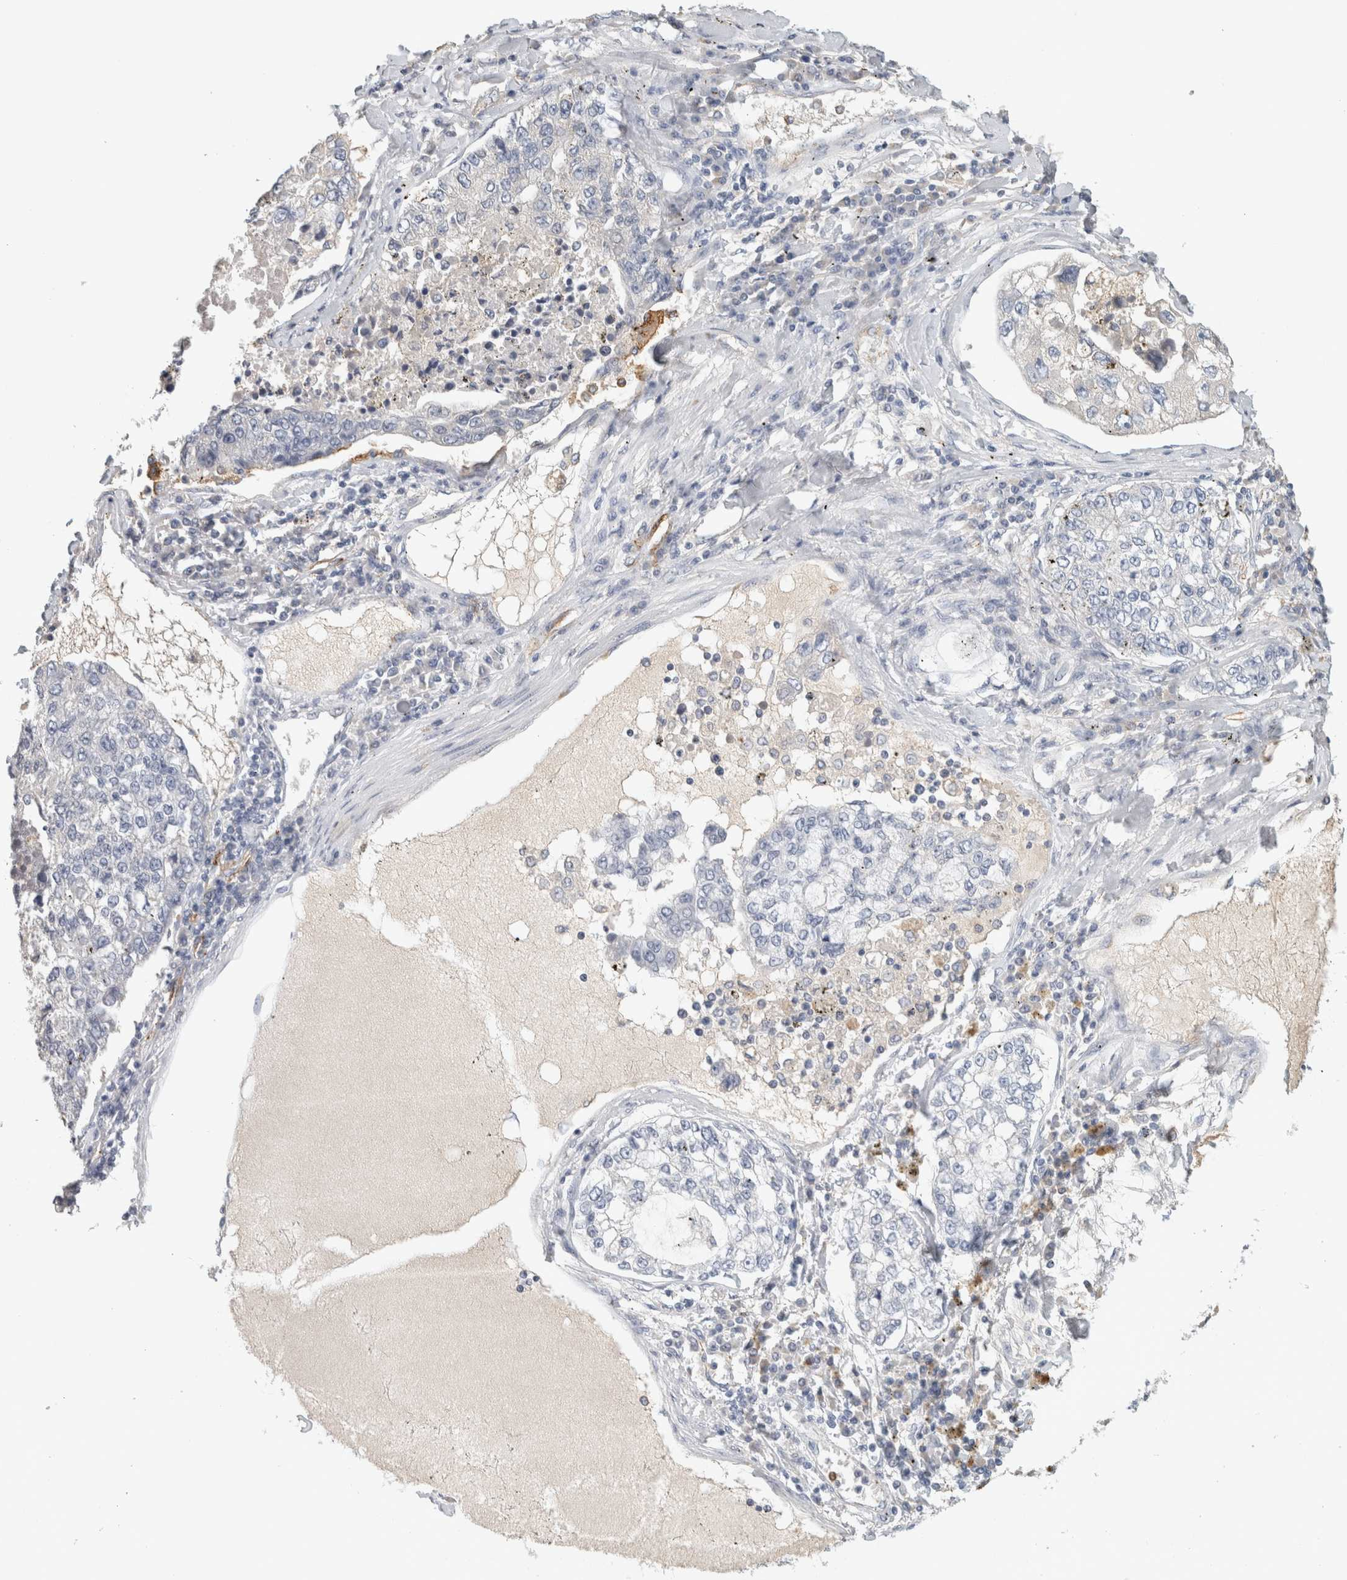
{"staining": {"intensity": "negative", "quantity": "none", "location": "none"}, "tissue": "lung cancer", "cell_type": "Tumor cells", "image_type": "cancer", "snomed": [{"axis": "morphology", "description": "Adenocarcinoma, NOS"}, {"axis": "topography", "description": "Lung"}], "caption": "IHC histopathology image of neoplastic tissue: human adenocarcinoma (lung) stained with DAB reveals no significant protein positivity in tumor cells.", "gene": "CD36", "patient": {"sex": "male", "age": 49}}